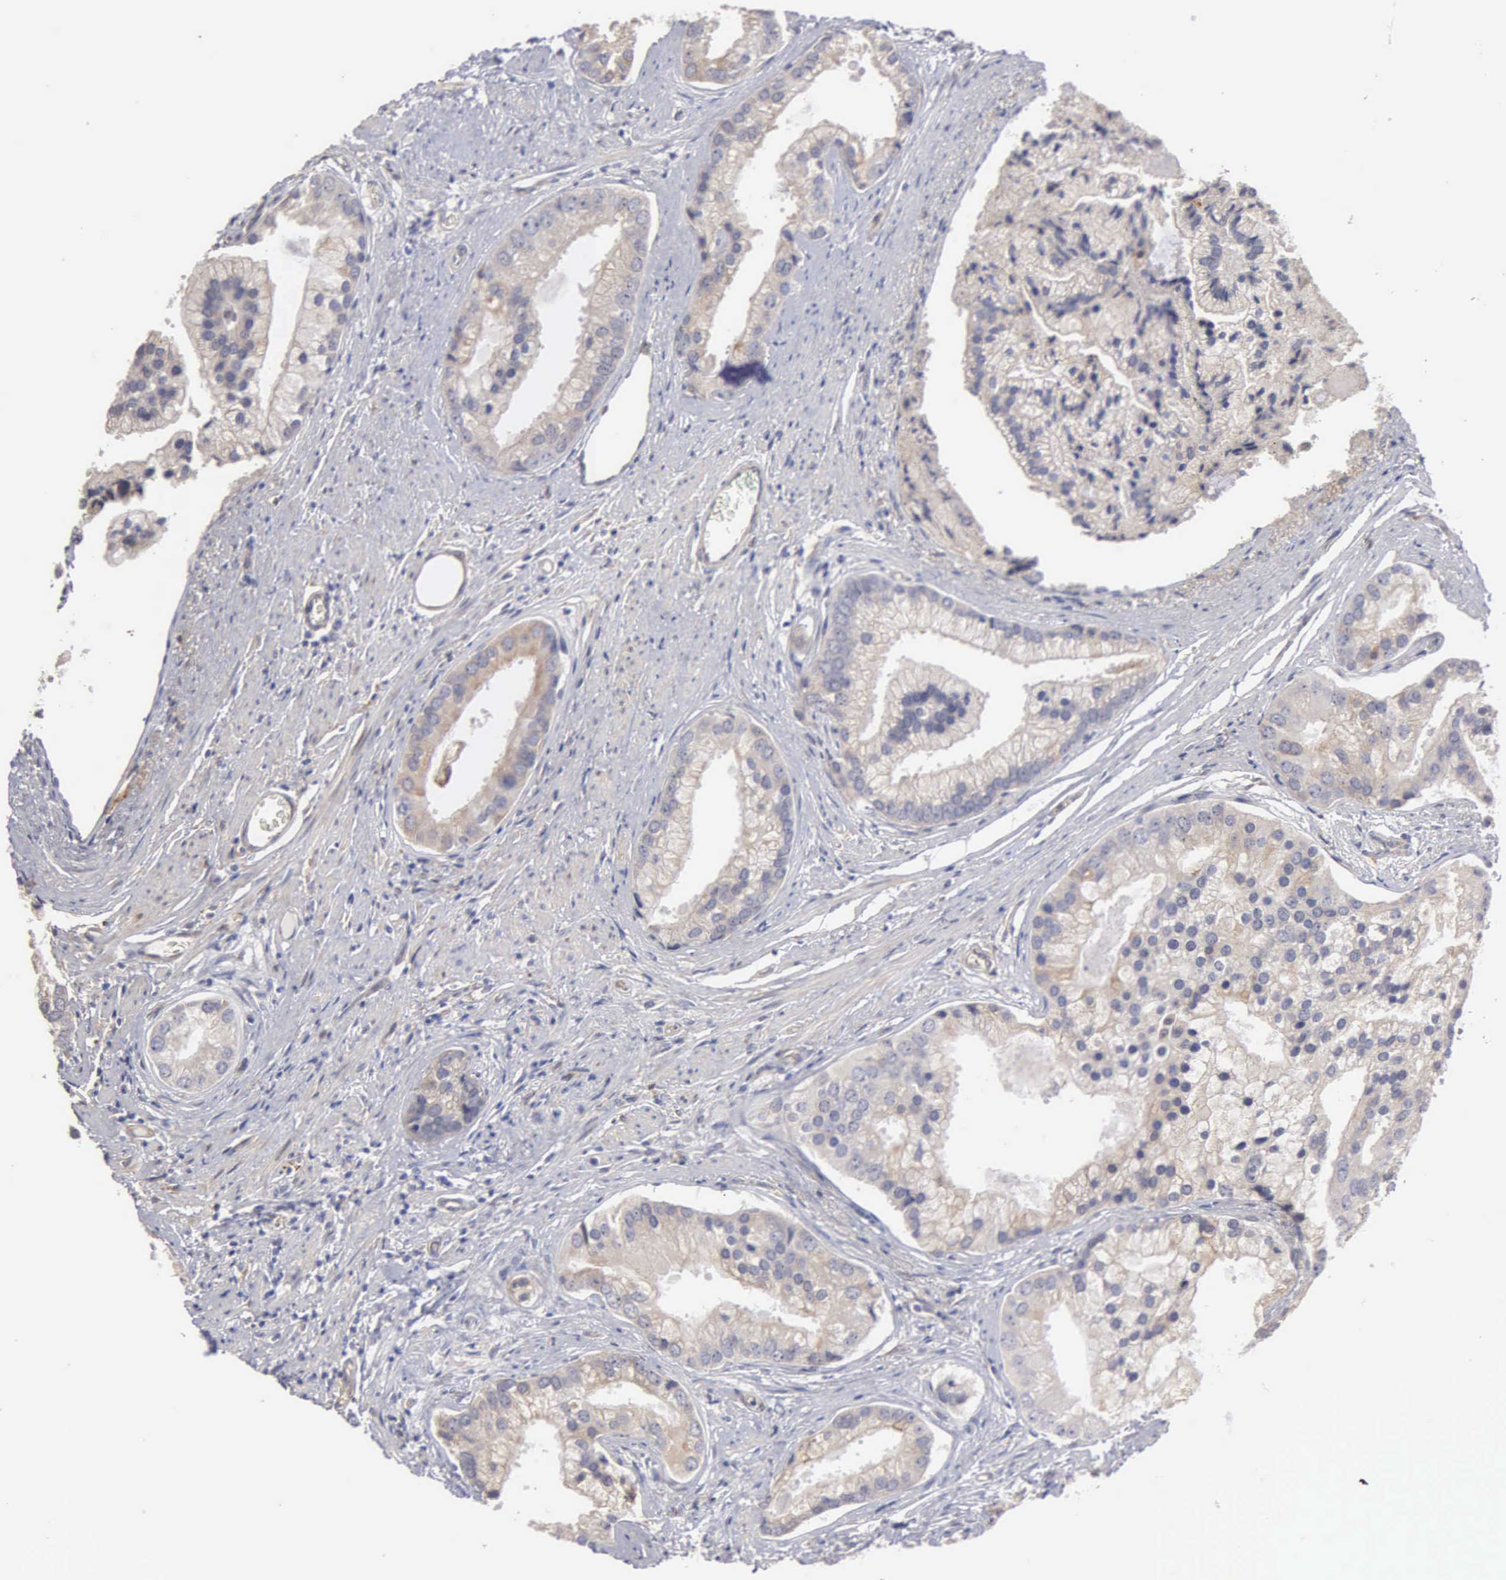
{"staining": {"intensity": "weak", "quantity": "<25%", "location": "cytoplasmic/membranous"}, "tissue": "prostate cancer", "cell_type": "Tumor cells", "image_type": "cancer", "snomed": [{"axis": "morphology", "description": "Adenocarcinoma, Low grade"}, {"axis": "topography", "description": "Prostate"}], "caption": "Prostate cancer (adenocarcinoma (low-grade)) was stained to show a protein in brown. There is no significant staining in tumor cells.", "gene": "LIN52", "patient": {"sex": "male", "age": 71}}